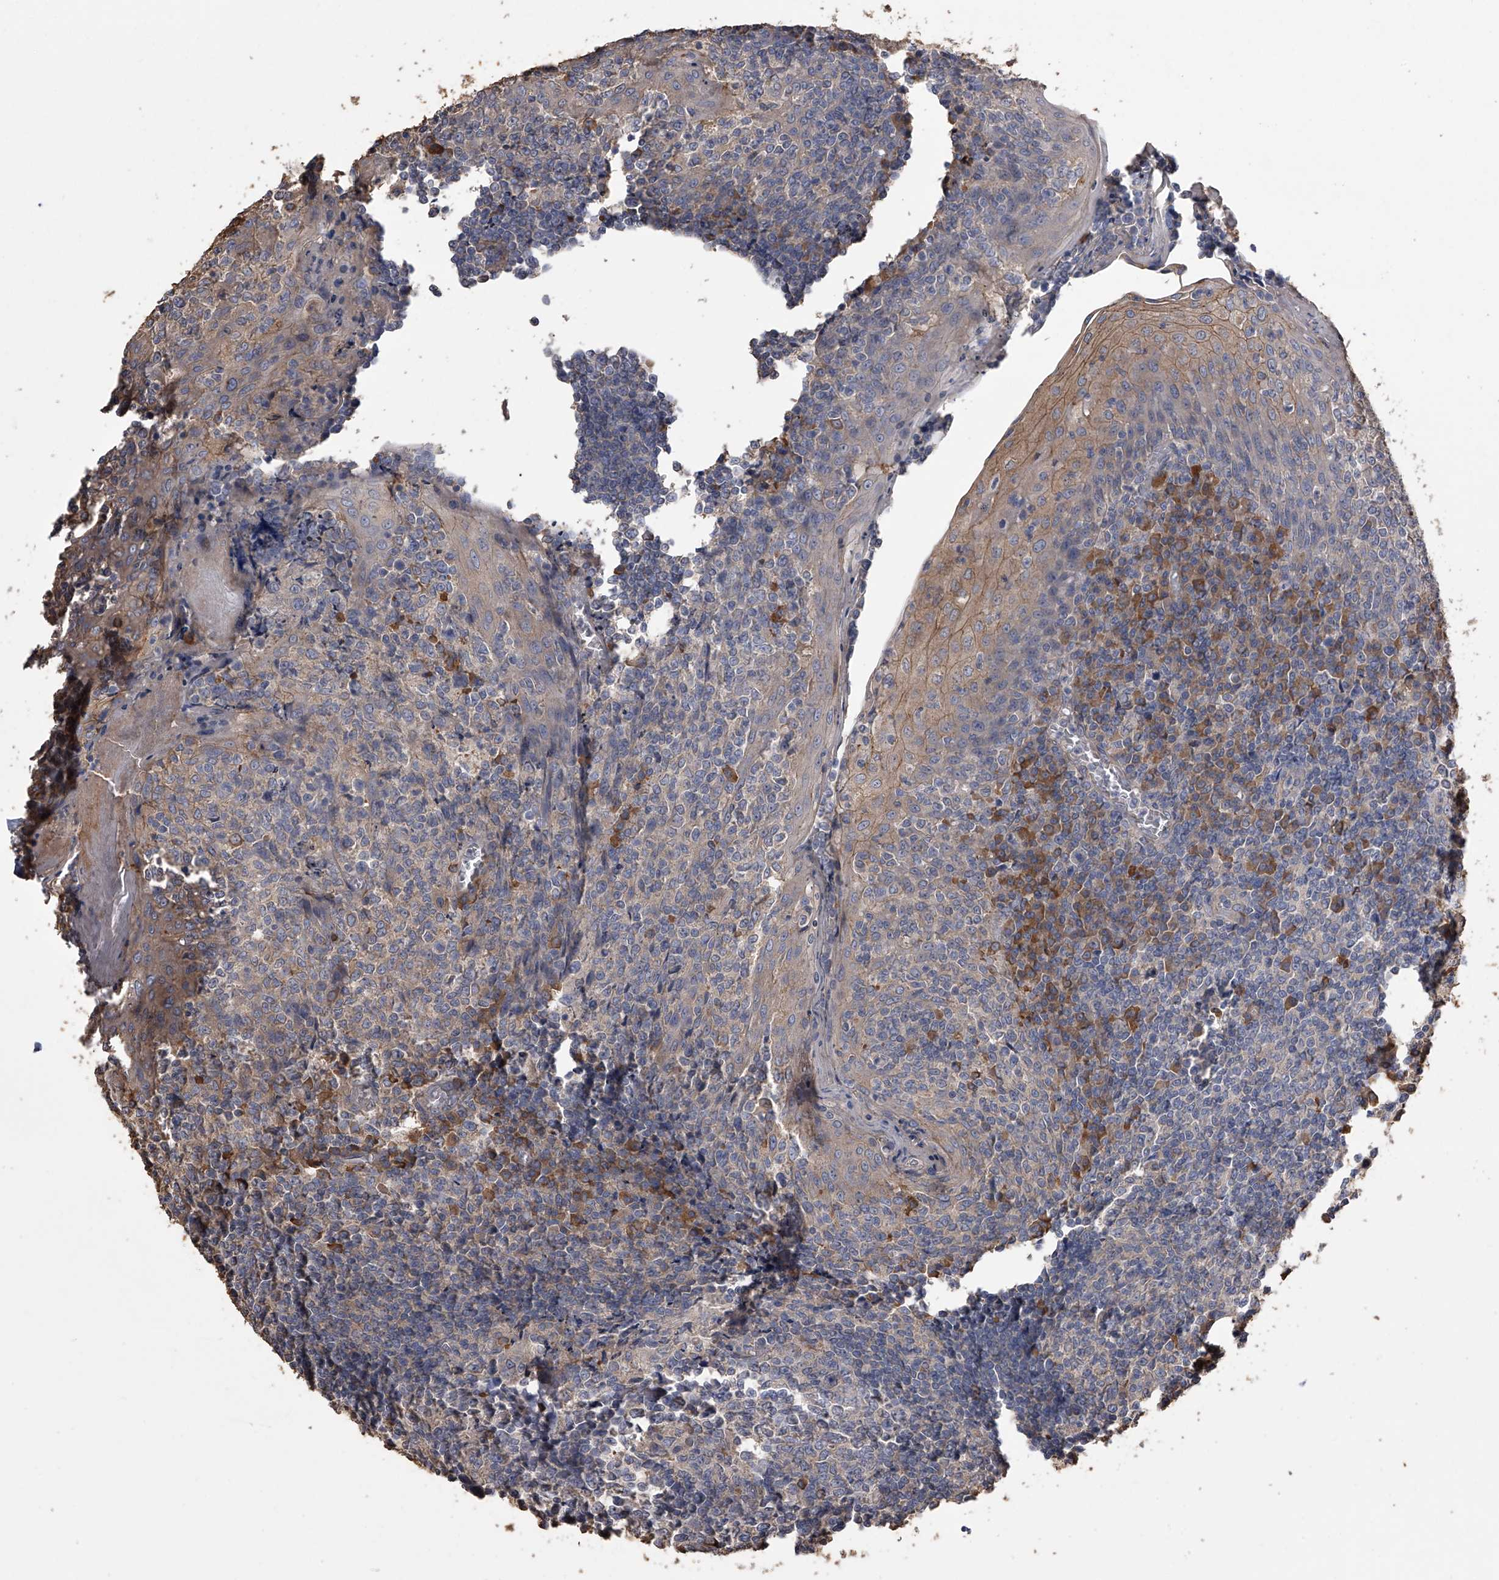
{"staining": {"intensity": "moderate", "quantity": "<25%", "location": "cytoplasmic/membranous"}, "tissue": "tonsil", "cell_type": "Germinal center cells", "image_type": "normal", "snomed": [{"axis": "morphology", "description": "Normal tissue, NOS"}, {"axis": "topography", "description": "Tonsil"}], "caption": "Germinal center cells show low levels of moderate cytoplasmic/membranous expression in approximately <25% of cells in normal tonsil.", "gene": "ZNF343", "patient": {"sex": "female", "age": 19}}